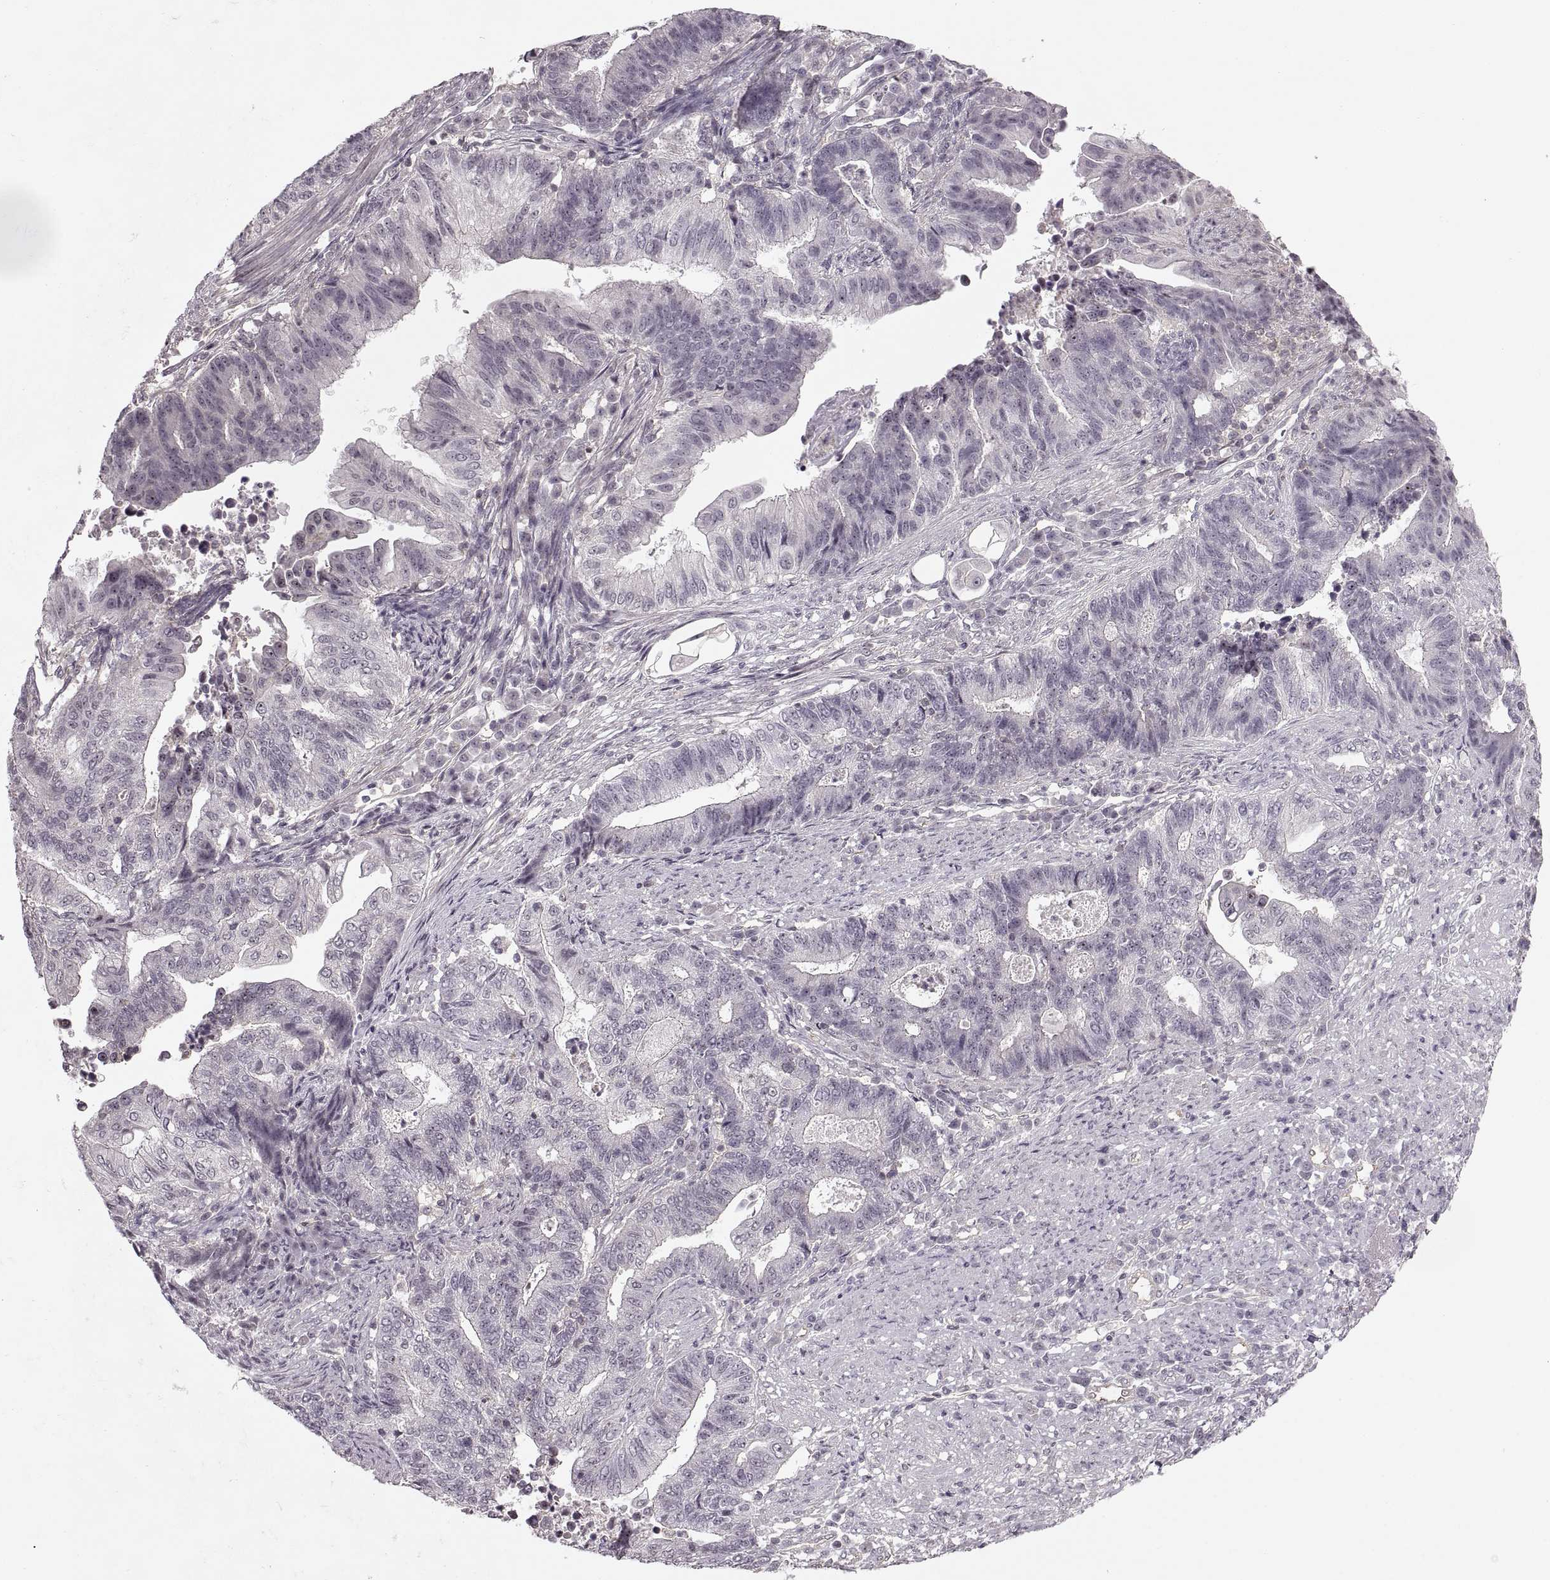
{"staining": {"intensity": "negative", "quantity": "none", "location": "none"}, "tissue": "endometrial cancer", "cell_type": "Tumor cells", "image_type": "cancer", "snomed": [{"axis": "morphology", "description": "Adenocarcinoma, NOS"}, {"axis": "topography", "description": "Uterus"}, {"axis": "topography", "description": "Endometrium"}], "caption": "Immunohistochemical staining of endometrial cancer (adenocarcinoma) exhibits no significant expression in tumor cells.", "gene": "LUZP2", "patient": {"sex": "female", "age": 54}}